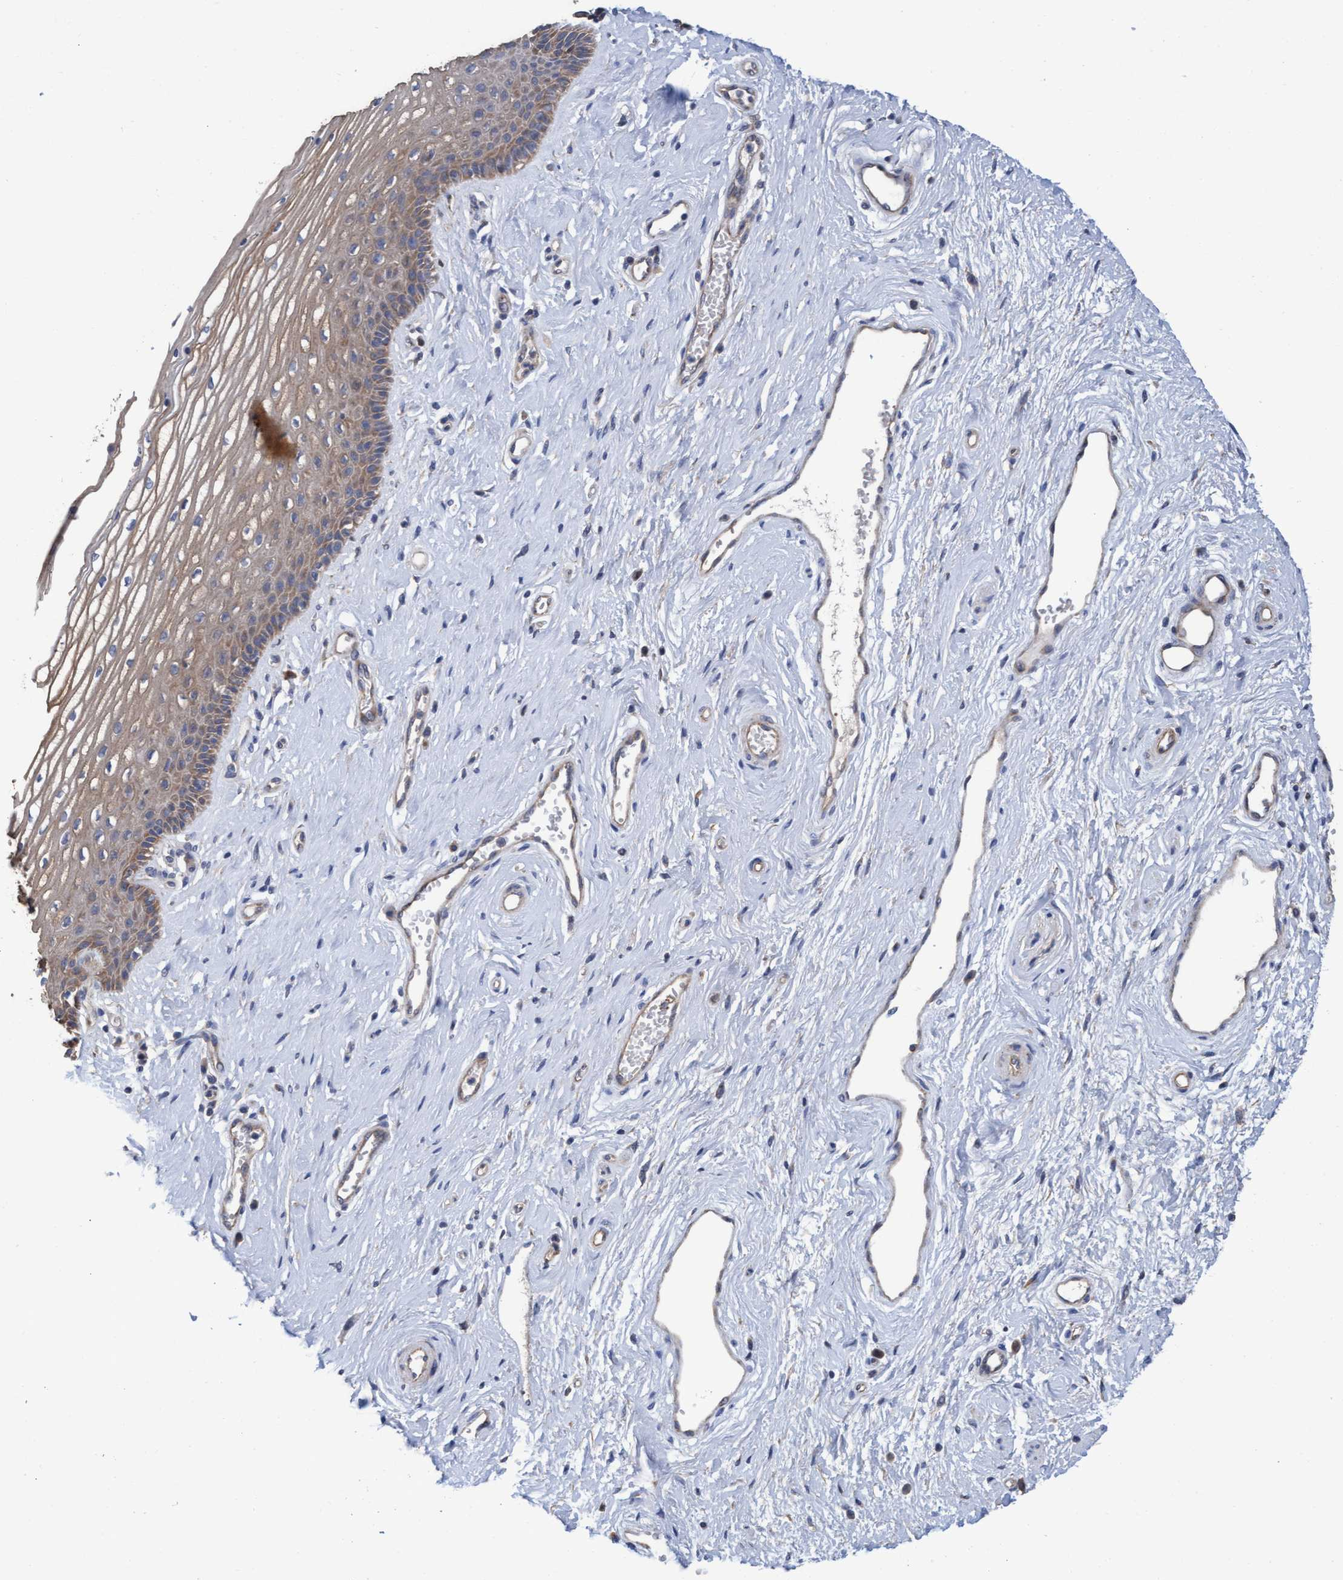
{"staining": {"intensity": "moderate", "quantity": ">75%", "location": "cytoplasmic/membranous"}, "tissue": "vagina", "cell_type": "Squamous epithelial cells", "image_type": "normal", "snomed": [{"axis": "morphology", "description": "Normal tissue, NOS"}, {"axis": "topography", "description": "Bronchus"}, {"axis": "topography", "description": "Vagina"}], "caption": "Immunohistochemistry (IHC) micrograph of benign human vagina stained for a protein (brown), which displays medium levels of moderate cytoplasmic/membranous expression in about >75% of squamous epithelial cells.", "gene": "MRPL38", "patient": {"sex": "female", "age": 47}}